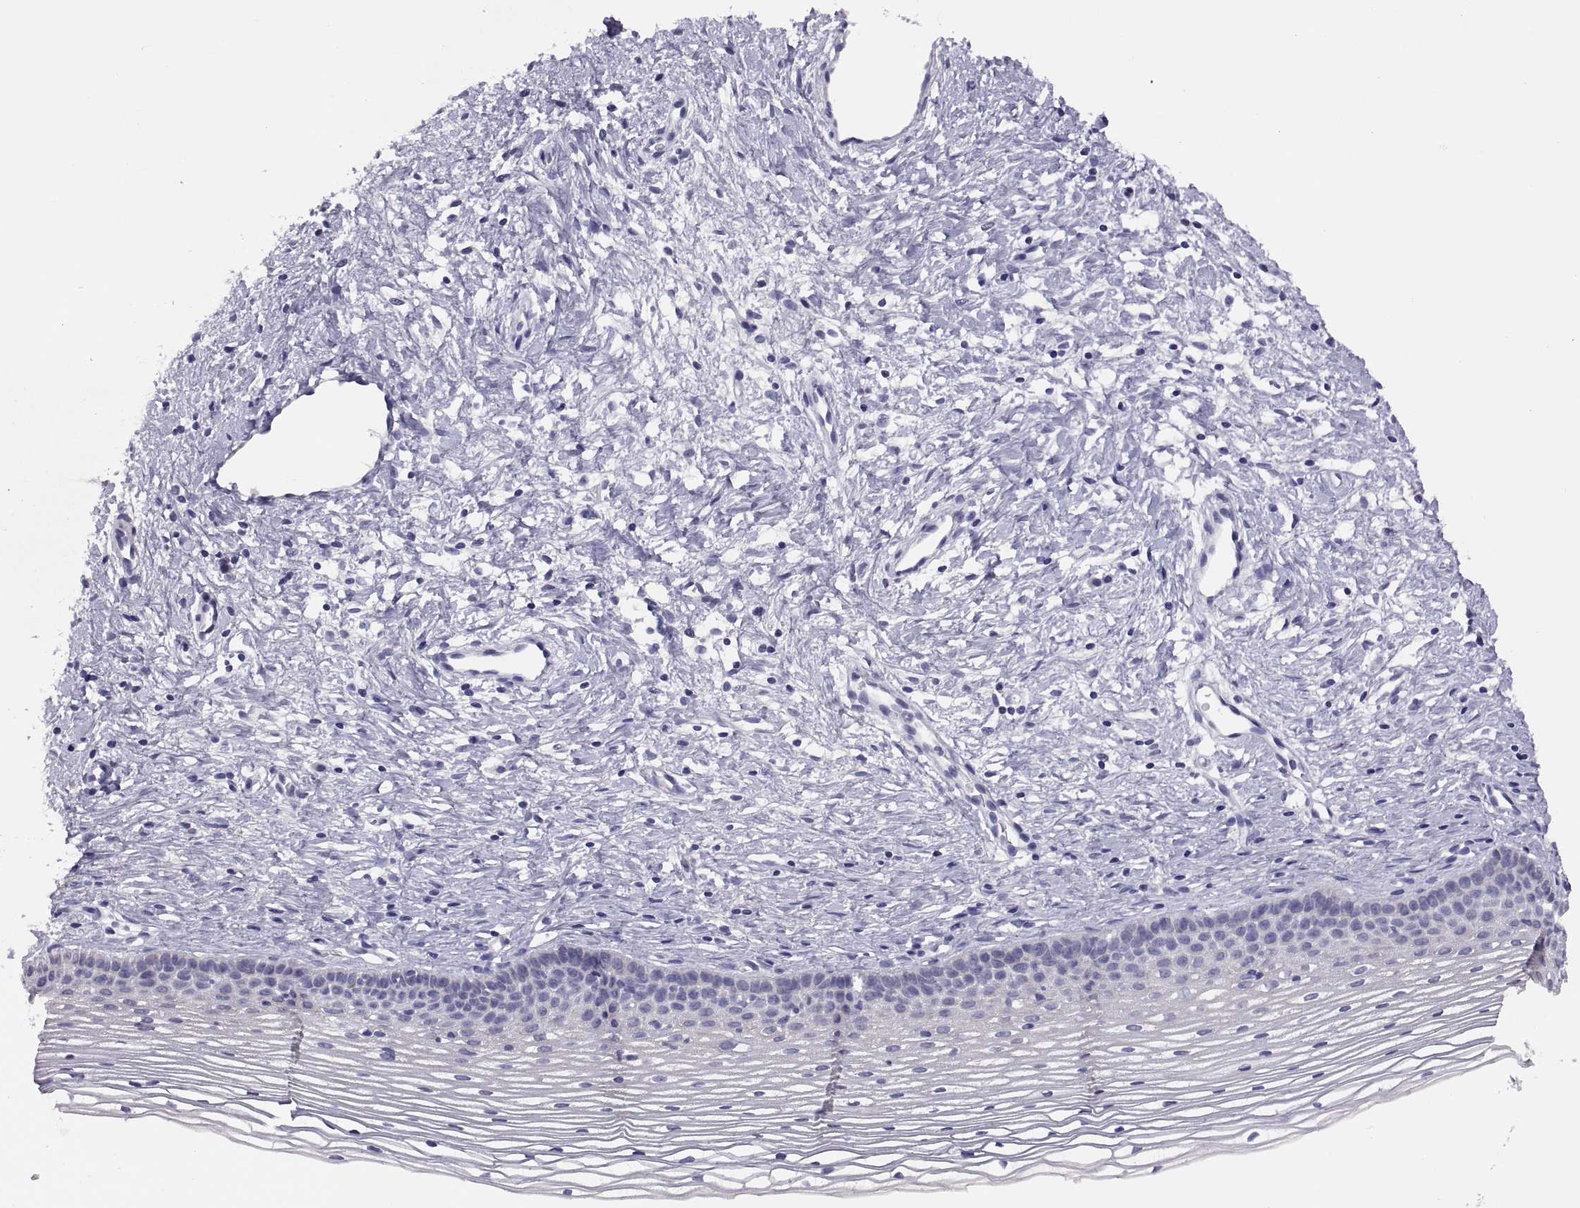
{"staining": {"intensity": "negative", "quantity": "none", "location": "none"}, "tissue": "cervix", "cell_type": "Glandular cells", "image_type": "normal", "snomed": [{"axis": "morphology", "description": "Normal tissue, NOS"}, {"axis": "topography", "description": "Cervix"}], "caption": "IHC photomicrograph of normal cervix: human cervix stained with DAB (3,3'-diaminobenzidine) reveals no significant protein positivity in glandular cells.", "gene": "STRC", "patient": {"sex": "female", "age": 39}}